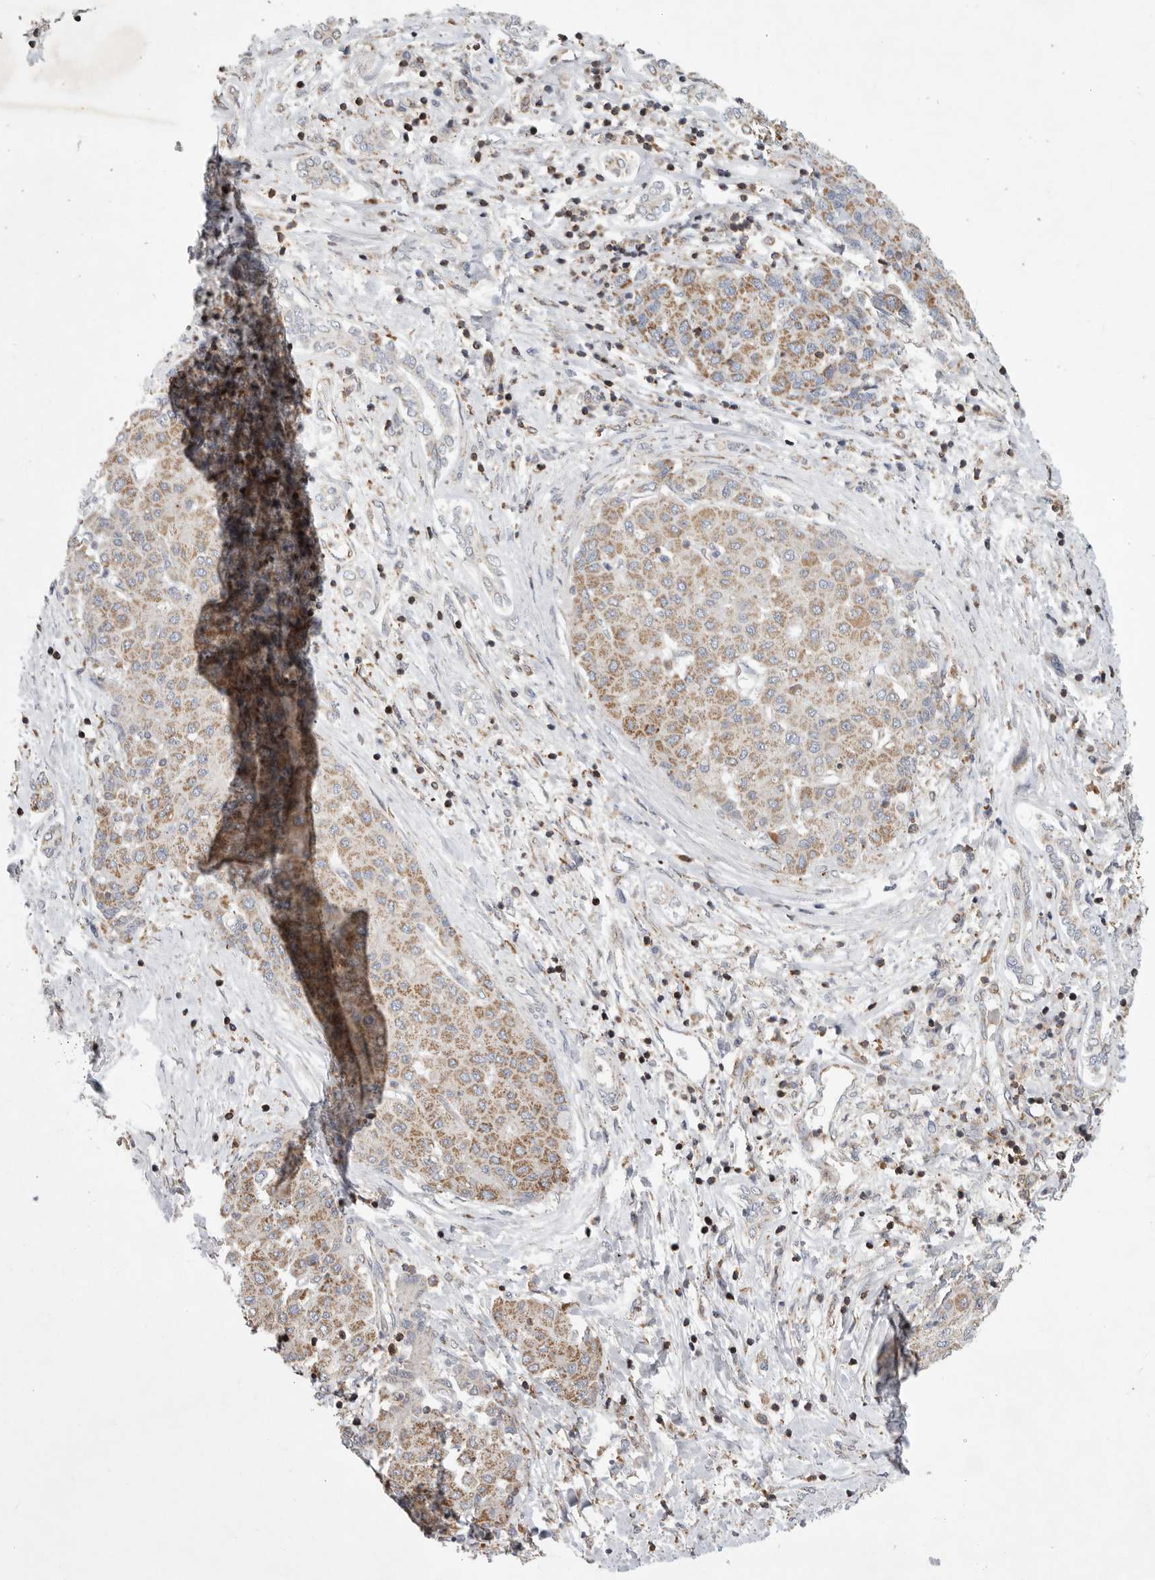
{"staining": {"intensity": "moderate", "quantity": ">75%", "location": "cytoplasmic/membranous"}, "tissue": "liver cancer", "cell_type": "Tumor cells", "image_type": "cancer", "snomed": [{"axis": "morphology", "description": "Carcinoma, Hepatocellular, NOS"}, {"axis": "topography", "description": "Liver"}], "caption": "Liver hepatocellular carcinoma stained for a protein demonstrates moderate cytoplasmic/membranous positivity in tumor cells.", "gene": "MPZL1", "patient": {"sex": "male", "age": 65}}